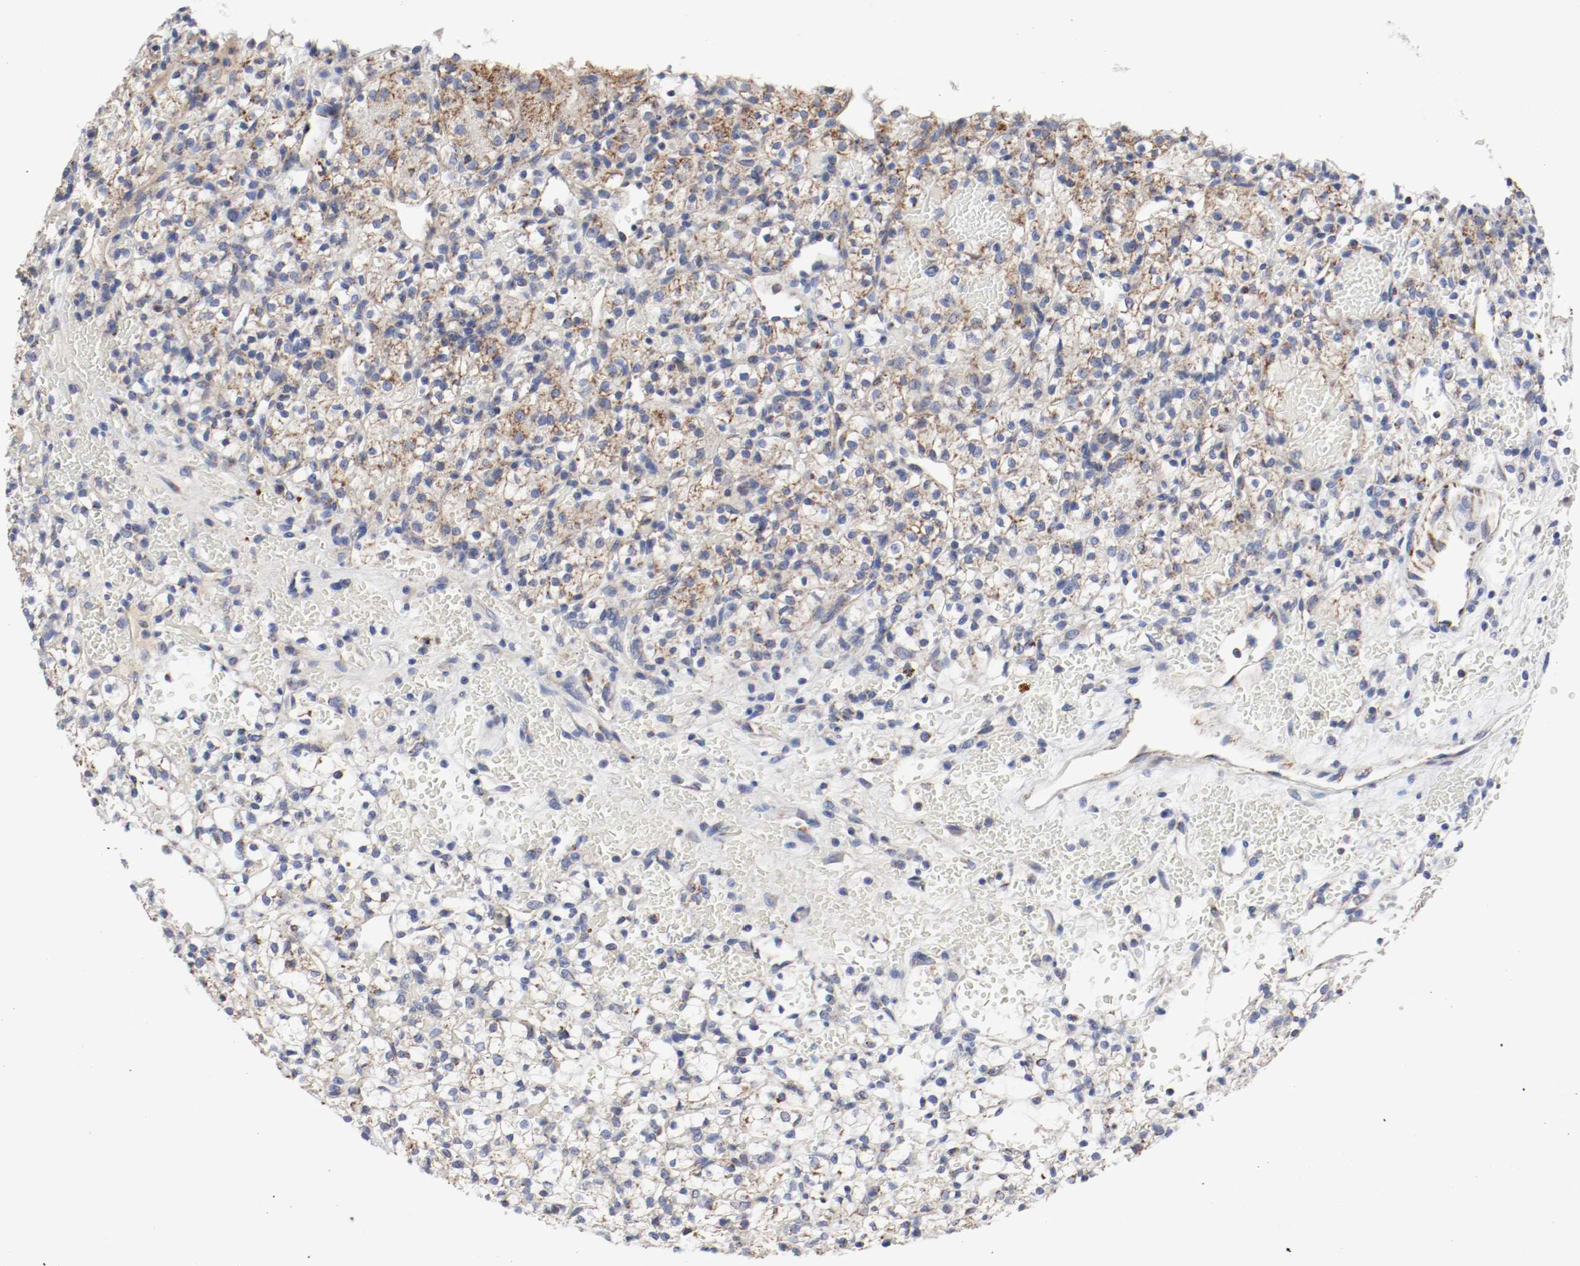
{"staining": {"intensity": "weak", "quantity": "25%-75%", "location": "cytoplasmic/membranous"}, "tissue": "renal cancer", "cell_type": "Tumor cells", "image_type": "cancer", "snomed": [{"axis": "morphology", "description": "Adenocarcinoma, NOS"}, {"axis": "topography", "description": "Kidney"}], "caption": "High-power microscopy captured an immunohistochemistry (IHC) histopathology image of renal cancer, revealing weak cytoplasmic/membranous expression in approximately 25%-75% of tumor cells.", "gene": "AFG3L2", "patient": {"sex": "female", "age": 60}}